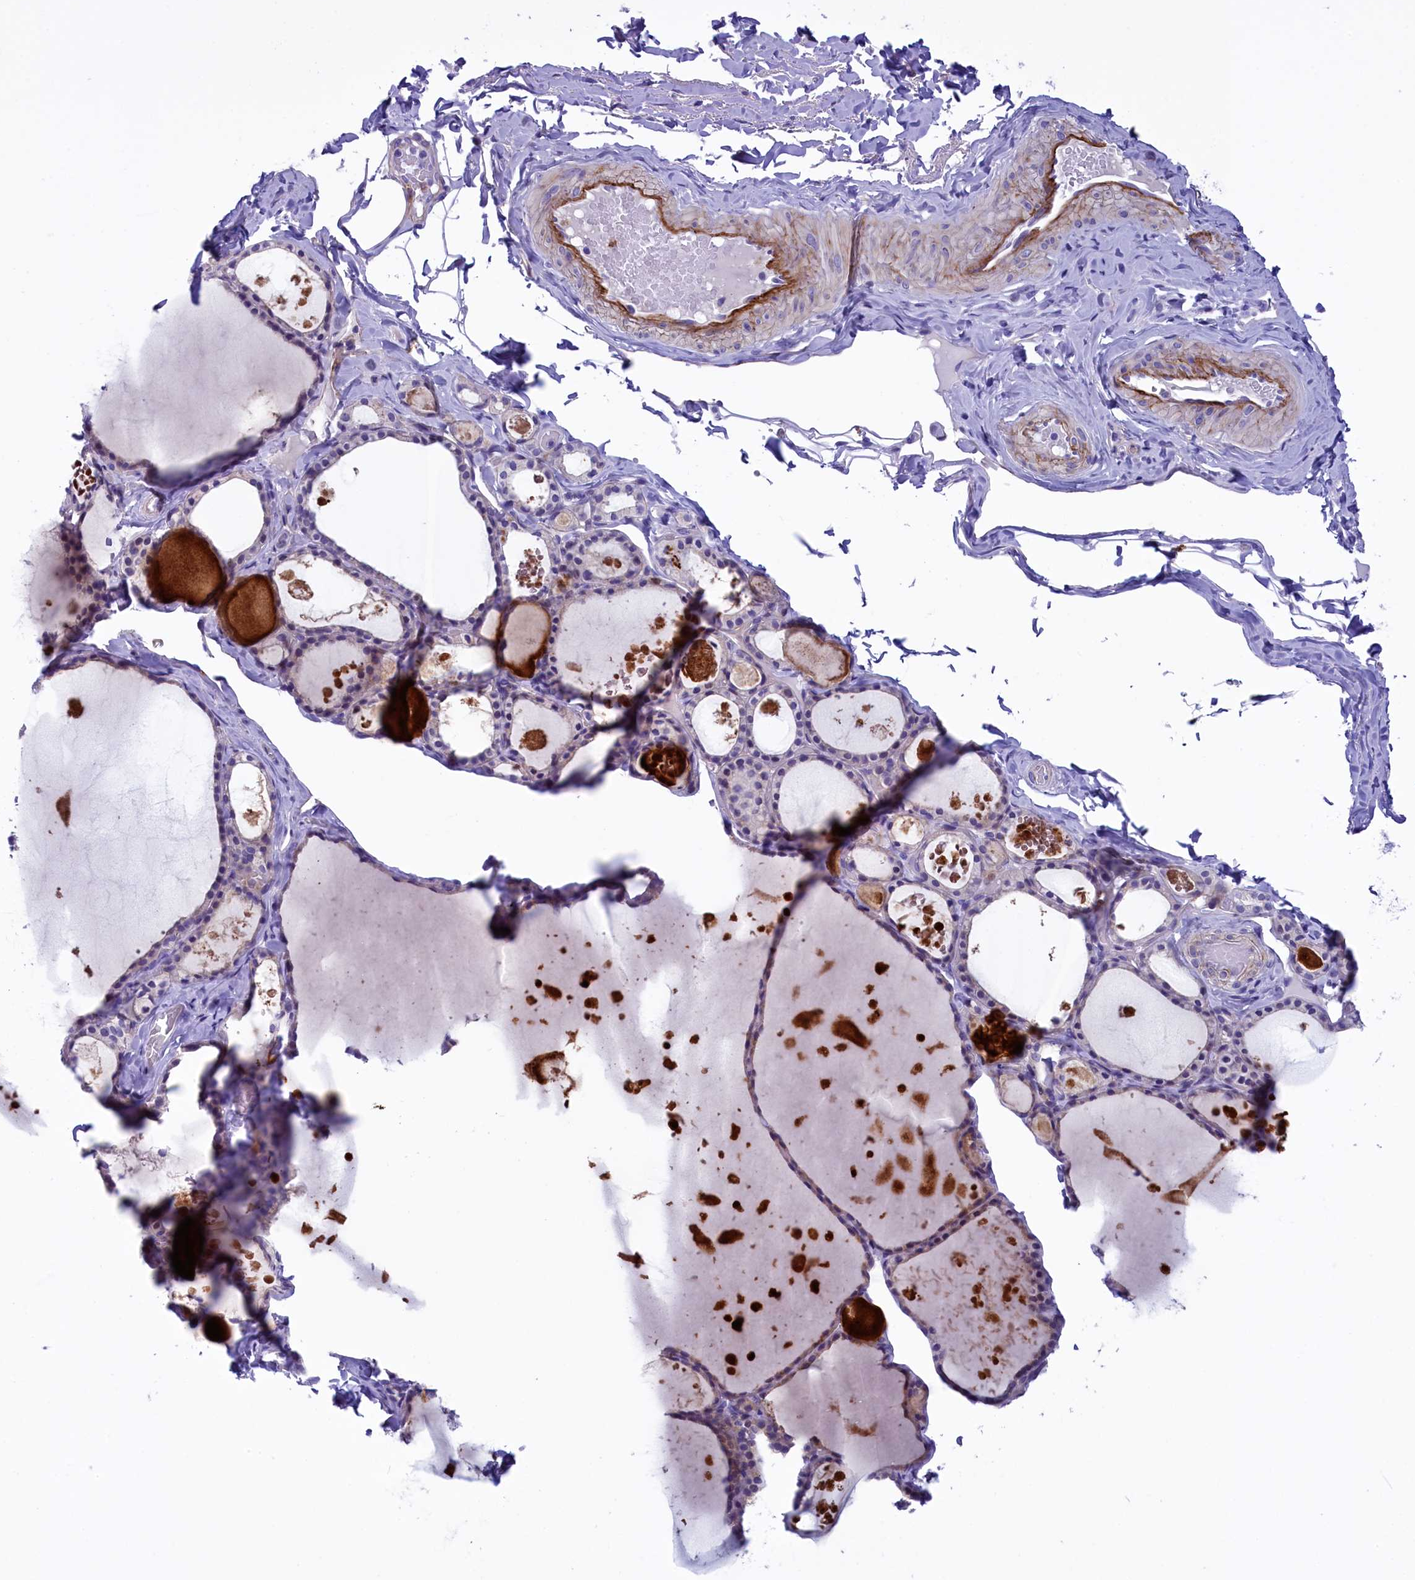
{"staining": {"intensity": "negative", "quantity": "none", "location": "none"}, "tissue": "thyroid gland", "cell_type": "Glandular cells", "image_type": "normal", "snomed": [{"axis": "morphology", "description": "Normal tissue, NOS"}, {"axis": "topography", "description": "Thyroid gland"}], "caption": "An immunohistochemistry image of benign thyroid gland is shown. There is no staining in glandular cells of thyroid gland. Brightfield microscopy of immunohistochemistry (IHC) stained with DAB (3,3'-diaminobenzidine) (brown) and hematoxylin (blue), captured at high magnification.", "gene": "LOXL1", "patient": {"sex": "male", "age": 56}}